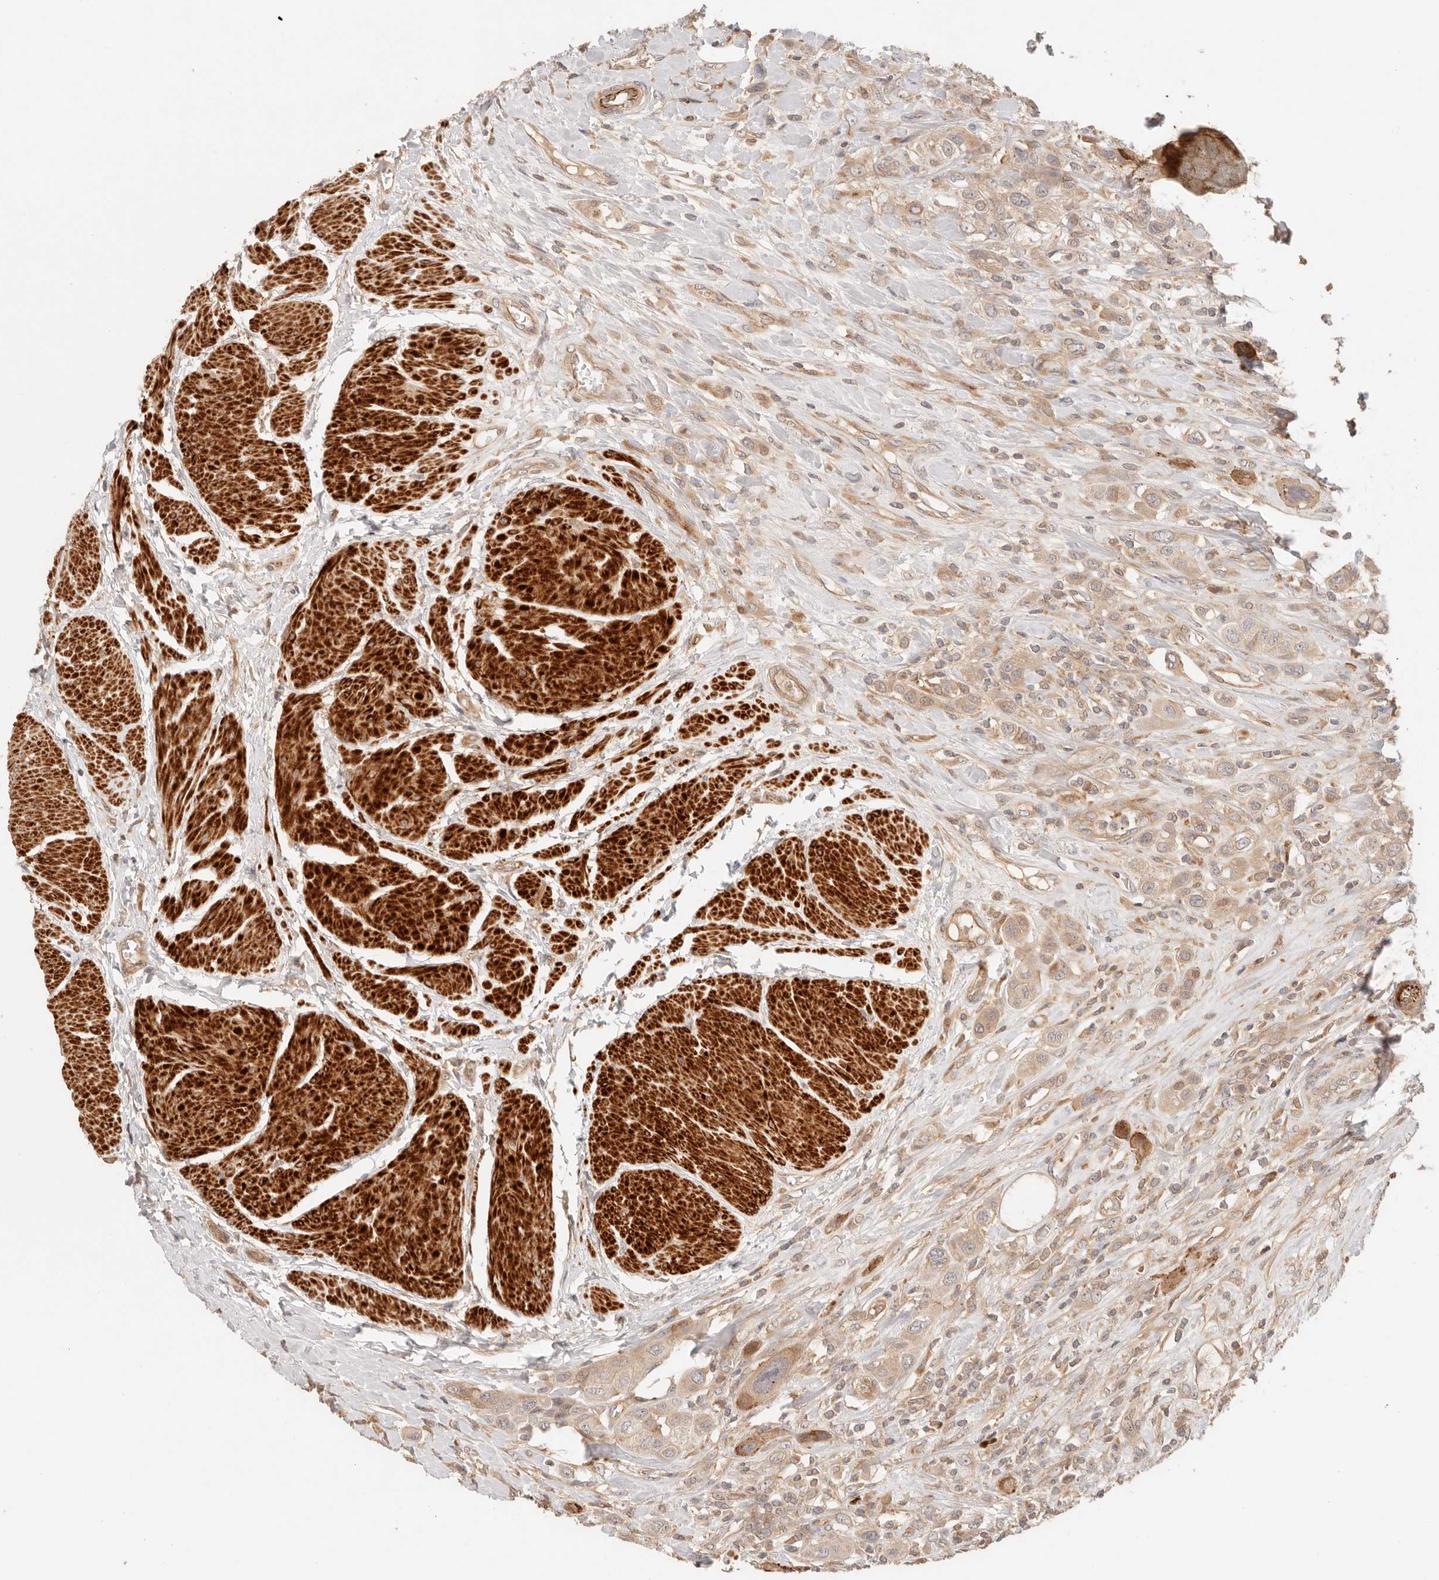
{"staining": {"intensity": "moderate", "quantity": ">75%", "location": "cytoplasmic/membranous"}, "tissue": "urothelial cancer", "cell_type": "Tumor cells", "image_type": "cancer", "snomed": [{"axis": "morphology", "description": "Urothelial carcinoma, High grade"}, {"axis": "topography", "description": "Urinary bladder"}], "caption": "Brown immunohistochemical staining in human high-grade urothelial carcinoma shows moderate cytoplasmic/membranous staining in approximately >75% of tumor cells.", "gene": "IL1R2", "patient": {"sex": "male", "age": 50}}